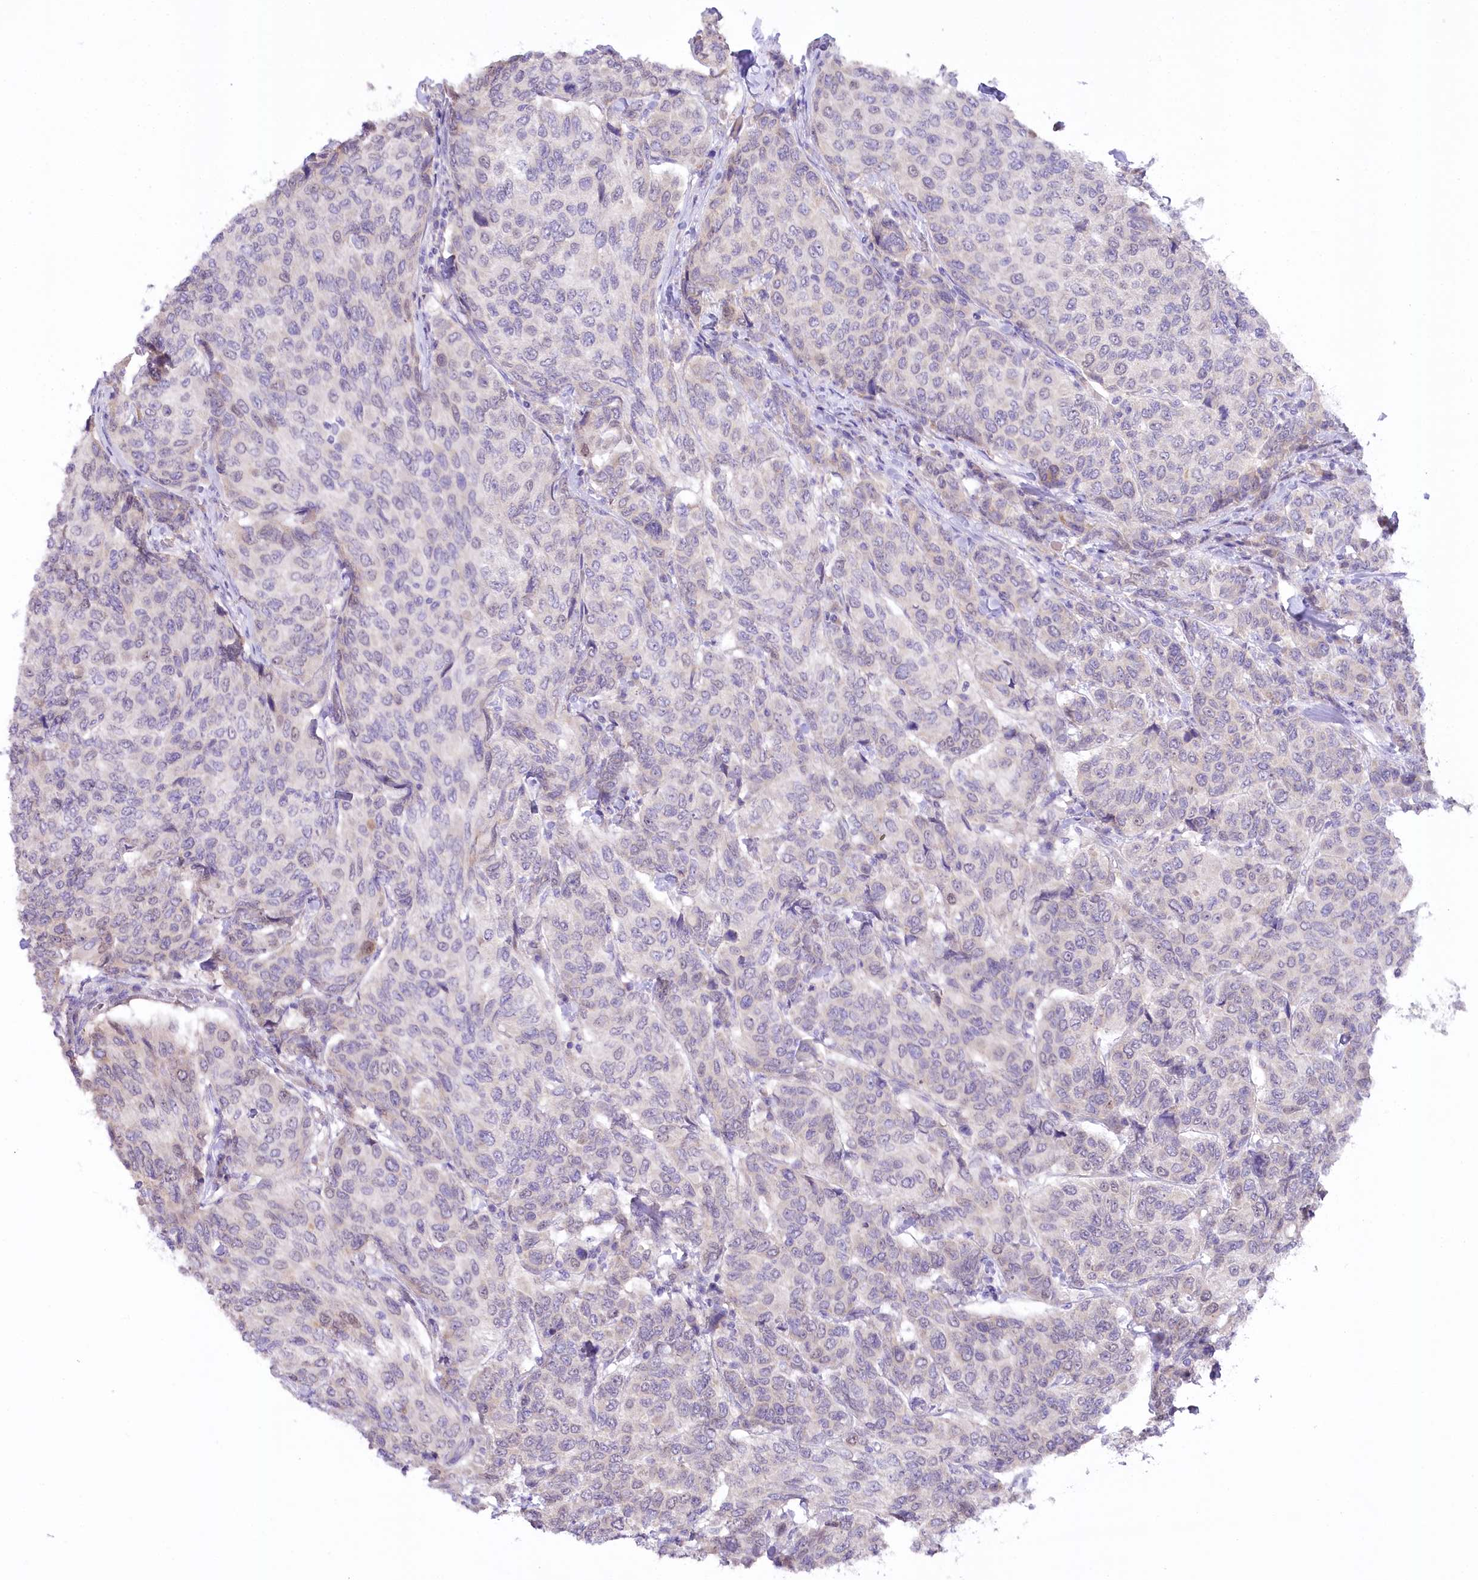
{"staining": {"intensity": "negative", "quantity": "none", "location": "none"}, "tissue": "breast cancer", "cell_type": "Tumor cells", "image_type": "cancer", "snomed": [{"axis": "morphology", "description": "Duct carcinoma"}, {"axis": "topography", "description": "Breast"}], "caption": "A micrograph of breast invasive ductal carcinoma stained for a protein exhibits no brown staining in tumor cells.", "gene": "MYOZ1", "patient": {"sex": "female", "age": 55}}